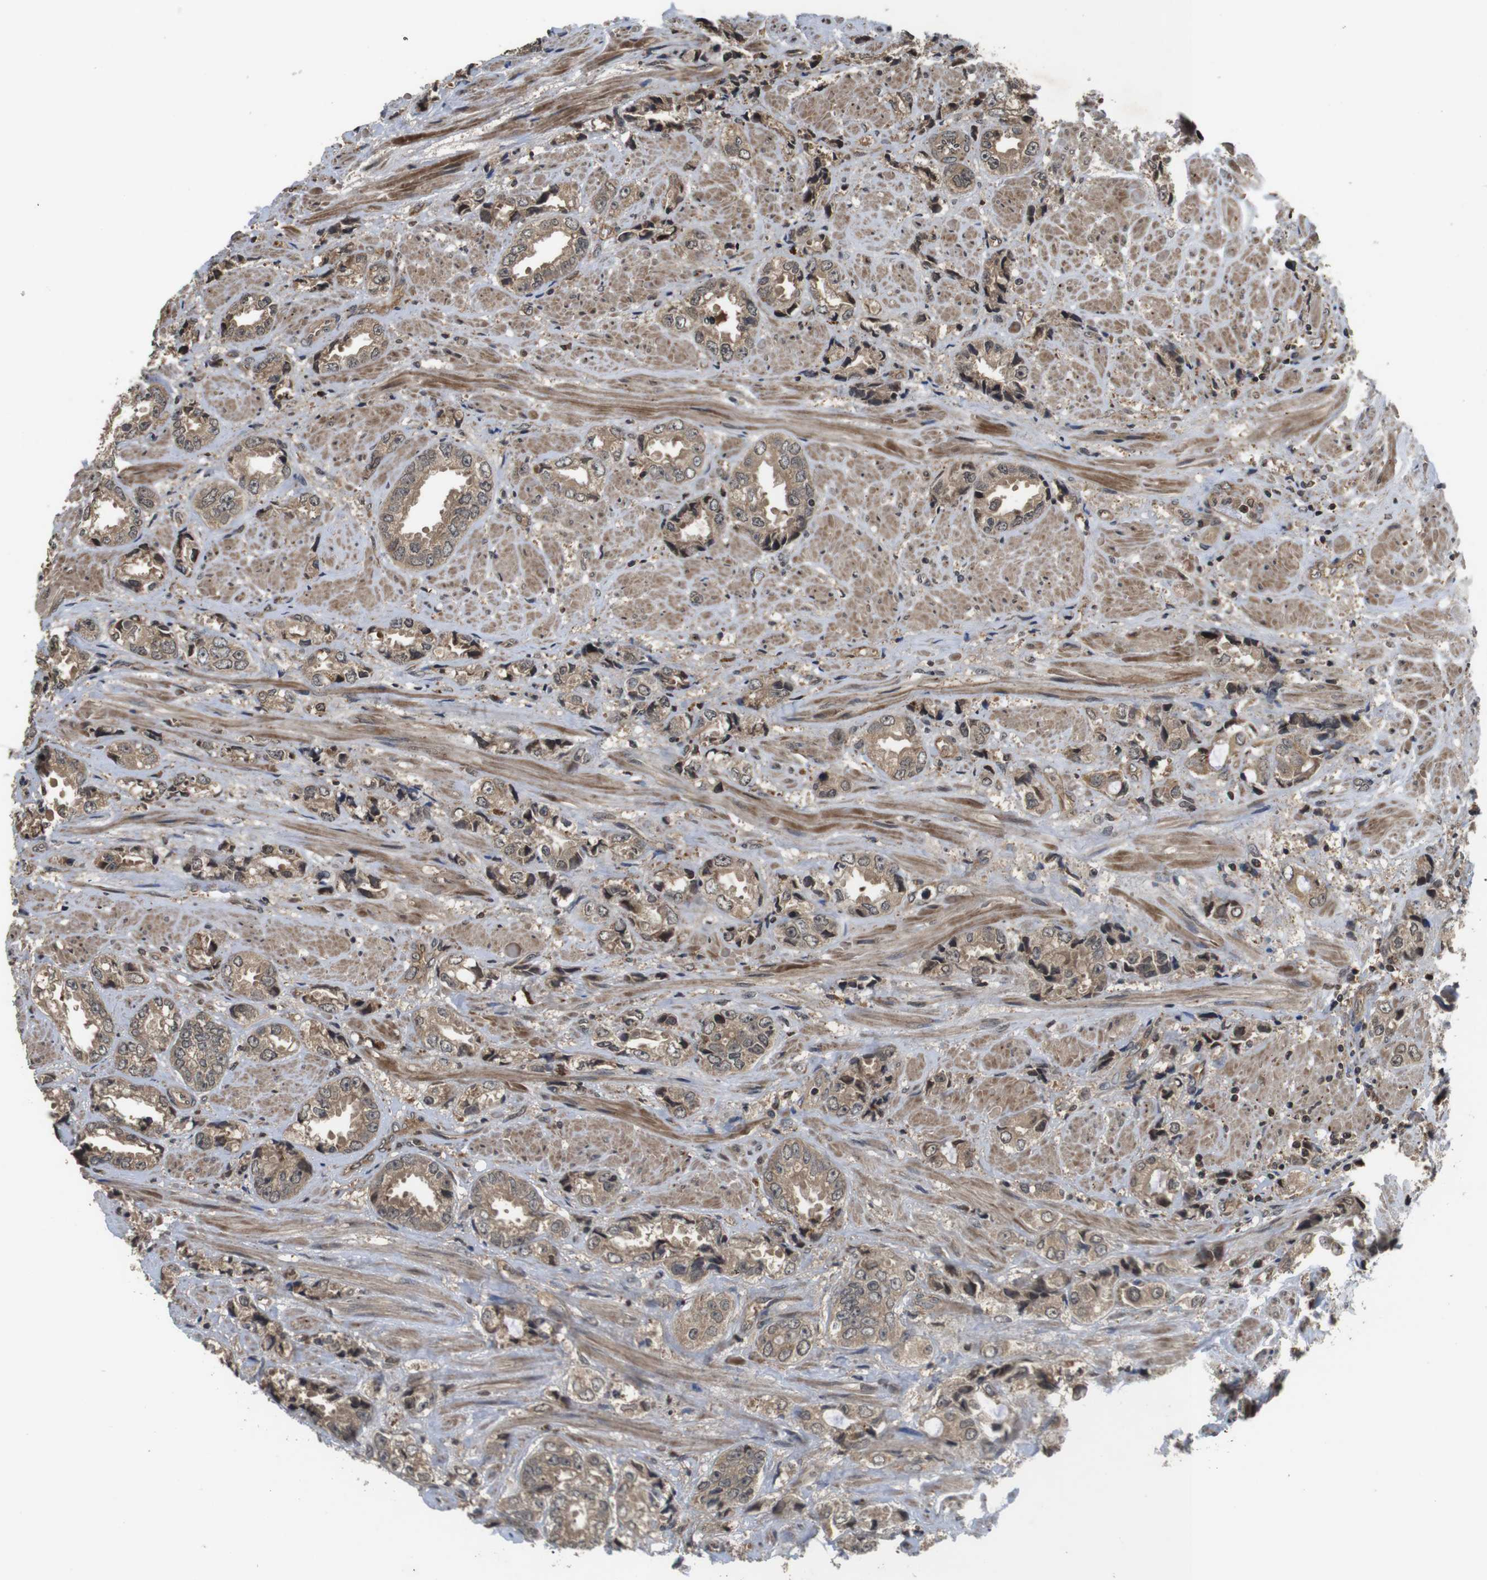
{"staining": {"intensity": "moderate", "quantity": ">75%", "location": "cytoplasmic/membranous,nuclear"}, "tissue": "prostate cancer", "cell_type": "Tumor cells", "image_type": "cancer", "snomed": [{"axis": "morphology", "description": "Adenocarcinoma, High grade"}, {"axis": "topography", "description": "Prostate"}], "caption": "Prostate cancer tissue exhibits moderate cytoplasmic/membranous and nuclear positivity in approximately >75% of tumor cells", "gene": "FZD10", "patient": {"sex": "male", "age": 61}}